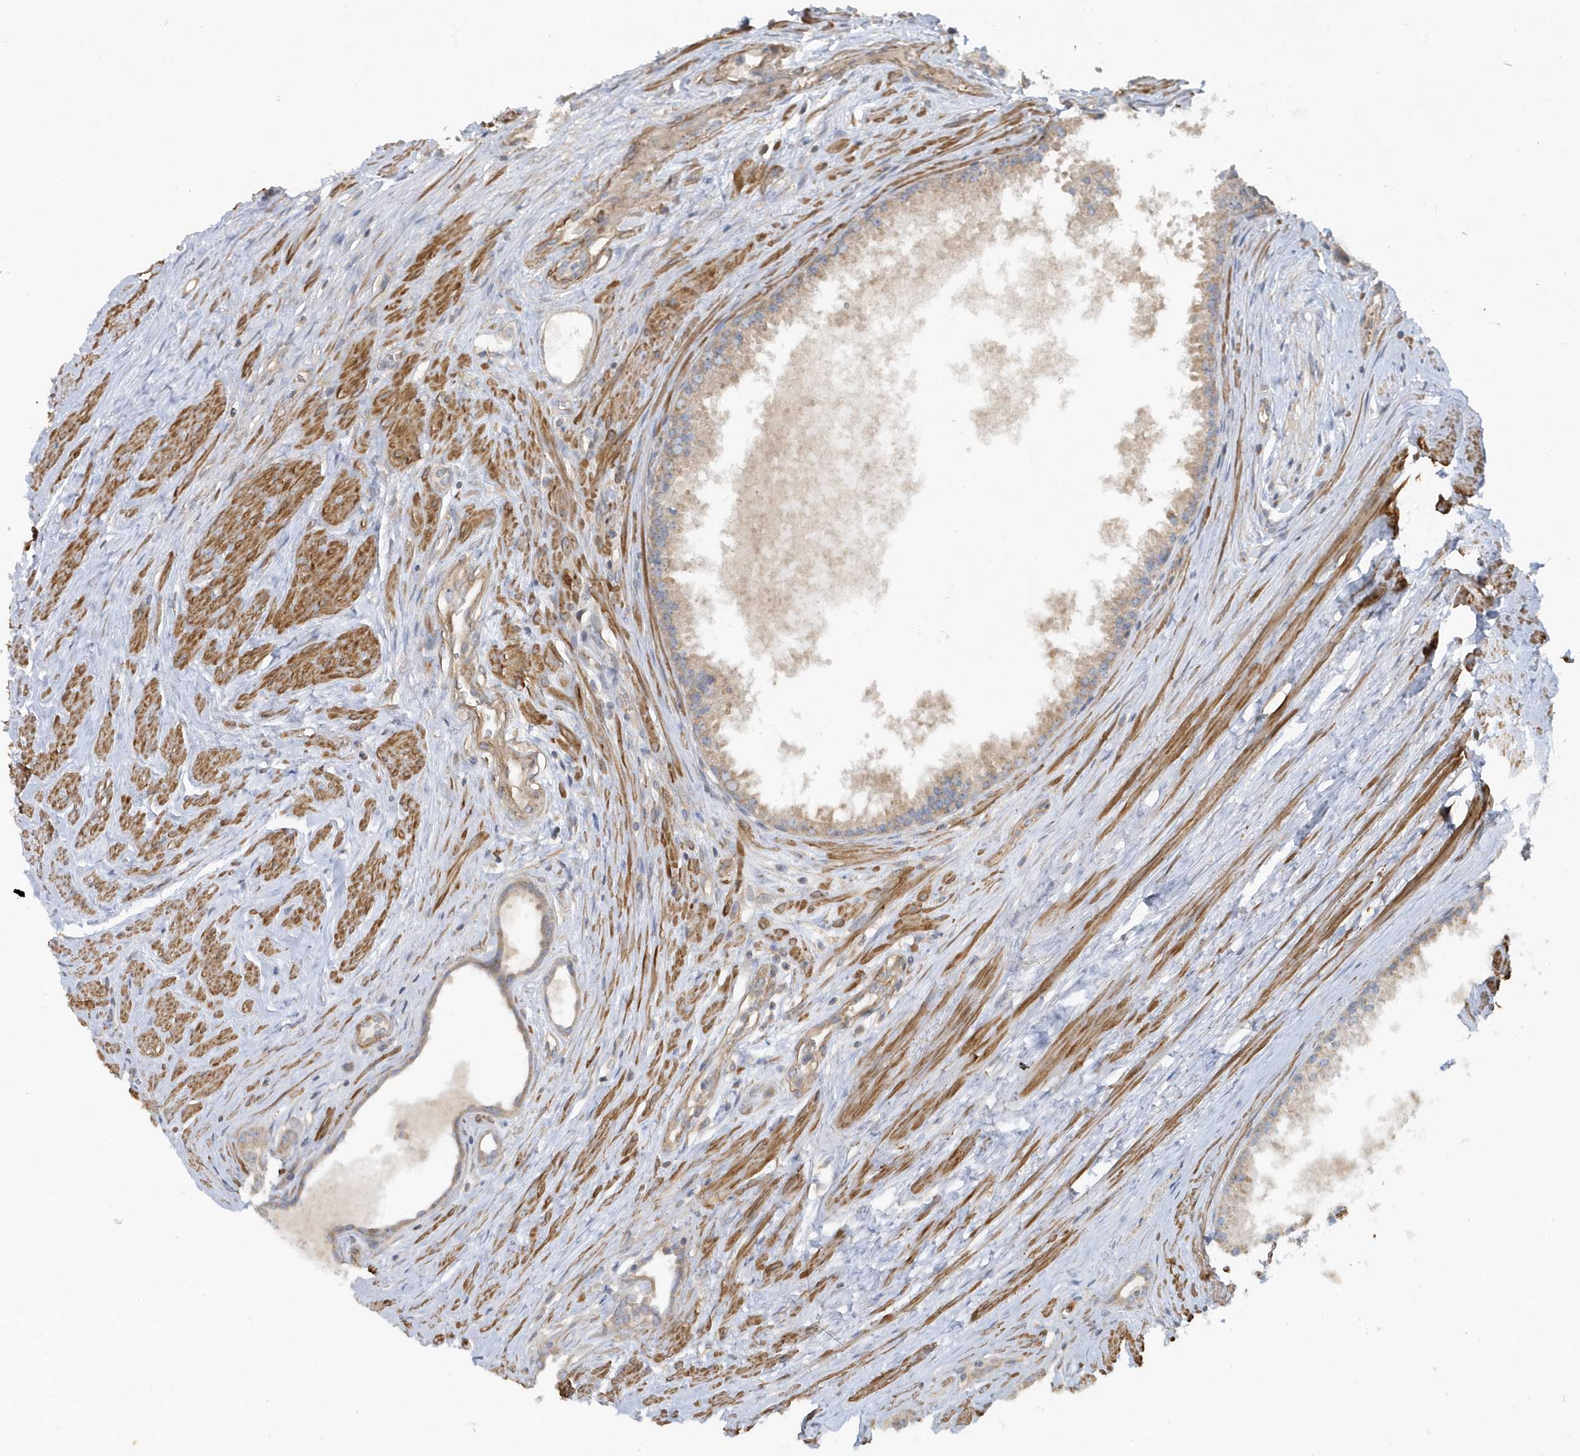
{"staining": {"intensity": "weak", "quantity": ">75%", "location": "cytoplasmic/membranous"}, "tissue": "prostate cancer", "cell_type": "Tumor cells", "image_type": "cancer", "snomed": [{"axis": "morphology", "description": "Adenocarcinoma, High grade"}, {"axis": "topography", "description": "Prostate"}], "caption": "Prostate cancer (high-grade adenocarcinoma) stained with a brown dye demonstrates weak cytoplasmic/membranous positive expression in about >75% of tumor cells.", "gene": "LEXM", "patient": {"sex": "male", "age": 68}}